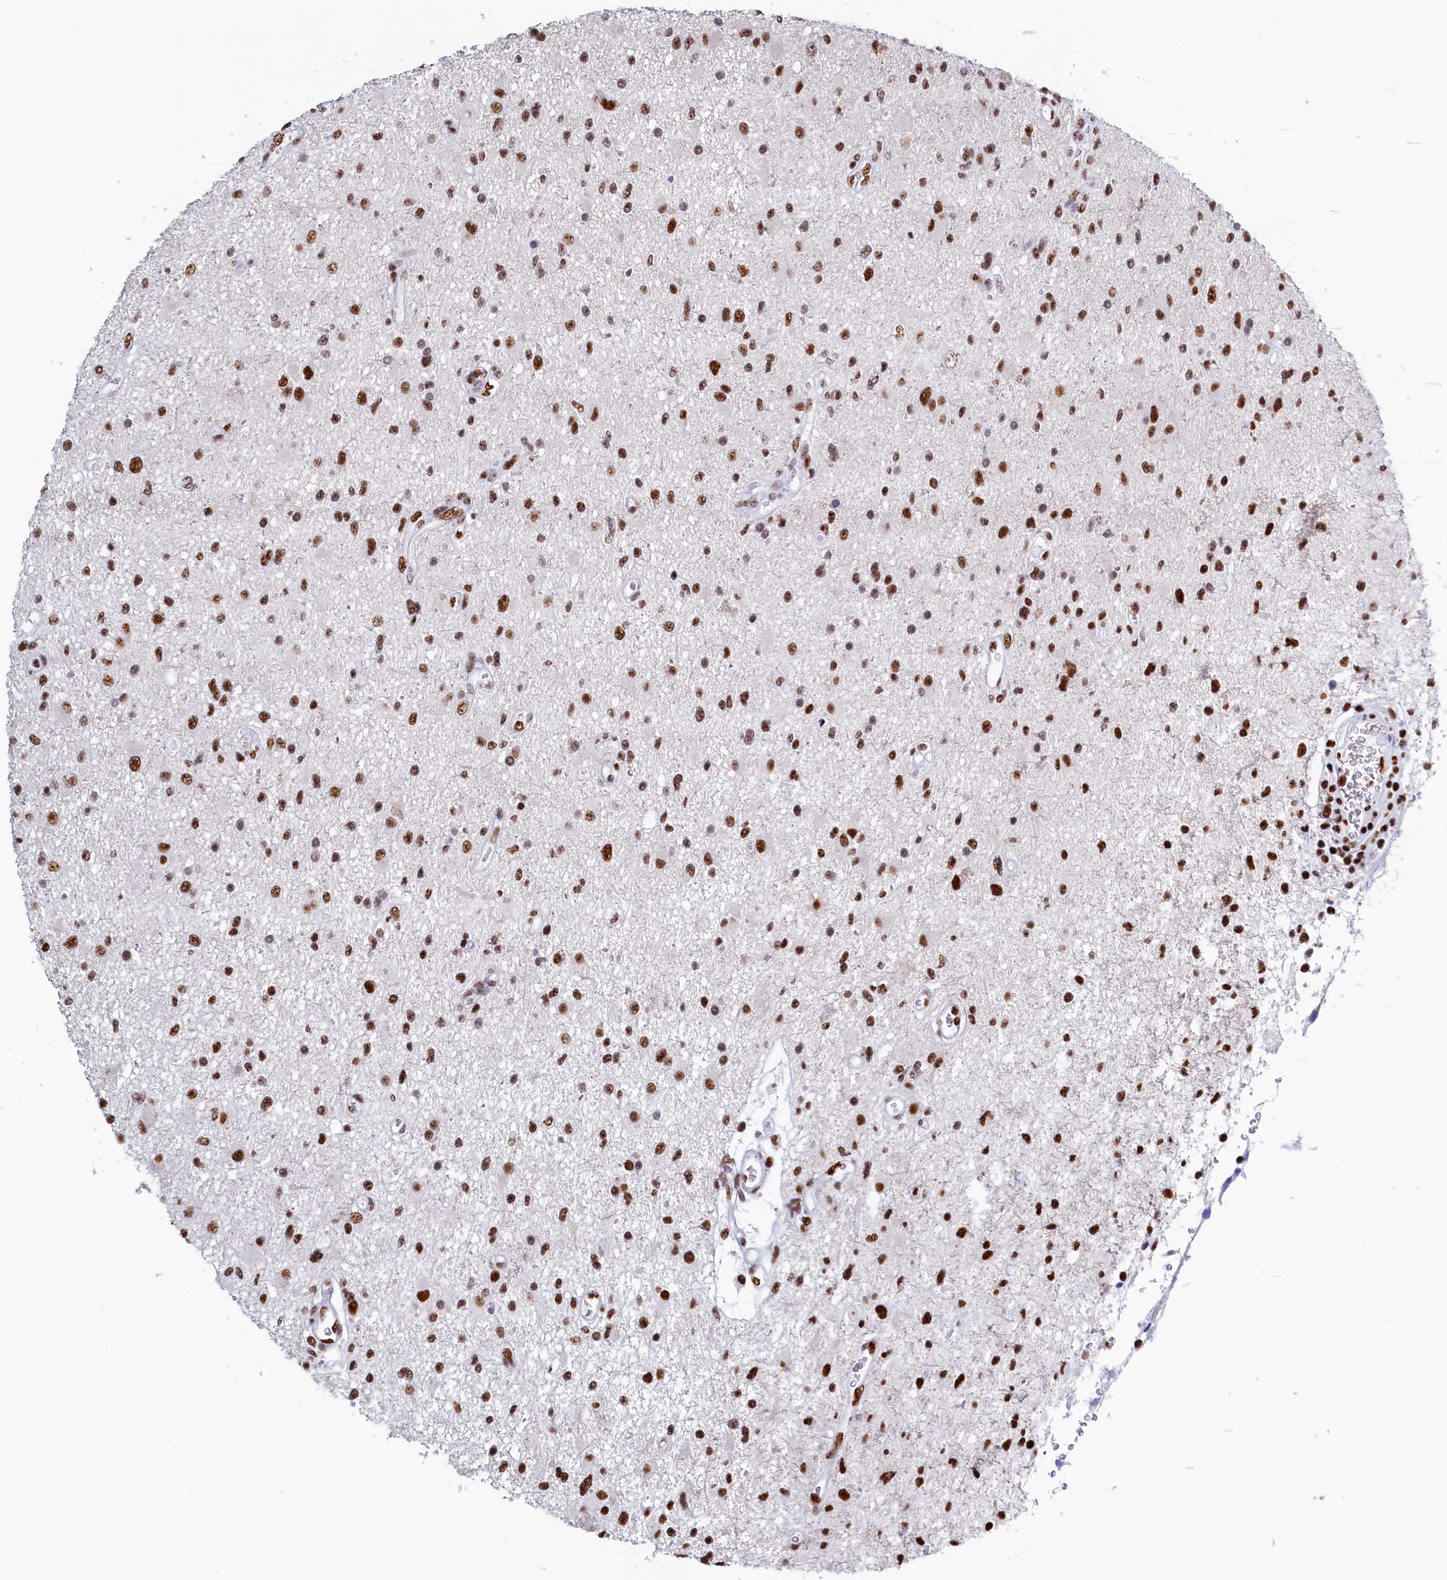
{"staining": {"intensity": "strong", "quantity": ">75%", "location": "nuclear"}, "tissue": "glioma", "cell_type": "Tumor cells", "image_type": "cancer", "snomed": [{"axis": "morphology", "description": "Glioma, malignant, High grade"}, {"axis": "topography", "description": "Brain"}], "caption": "Malignant glioma (high-grade) was stained to show a protein in brown. There is high levels of strong nuclear staining in about >75% of tumor cells. (IHC, brightfield microscopy, high magnification).", "gene": "MOSPD3", "patient": {"sex": "male", "age": 33}}